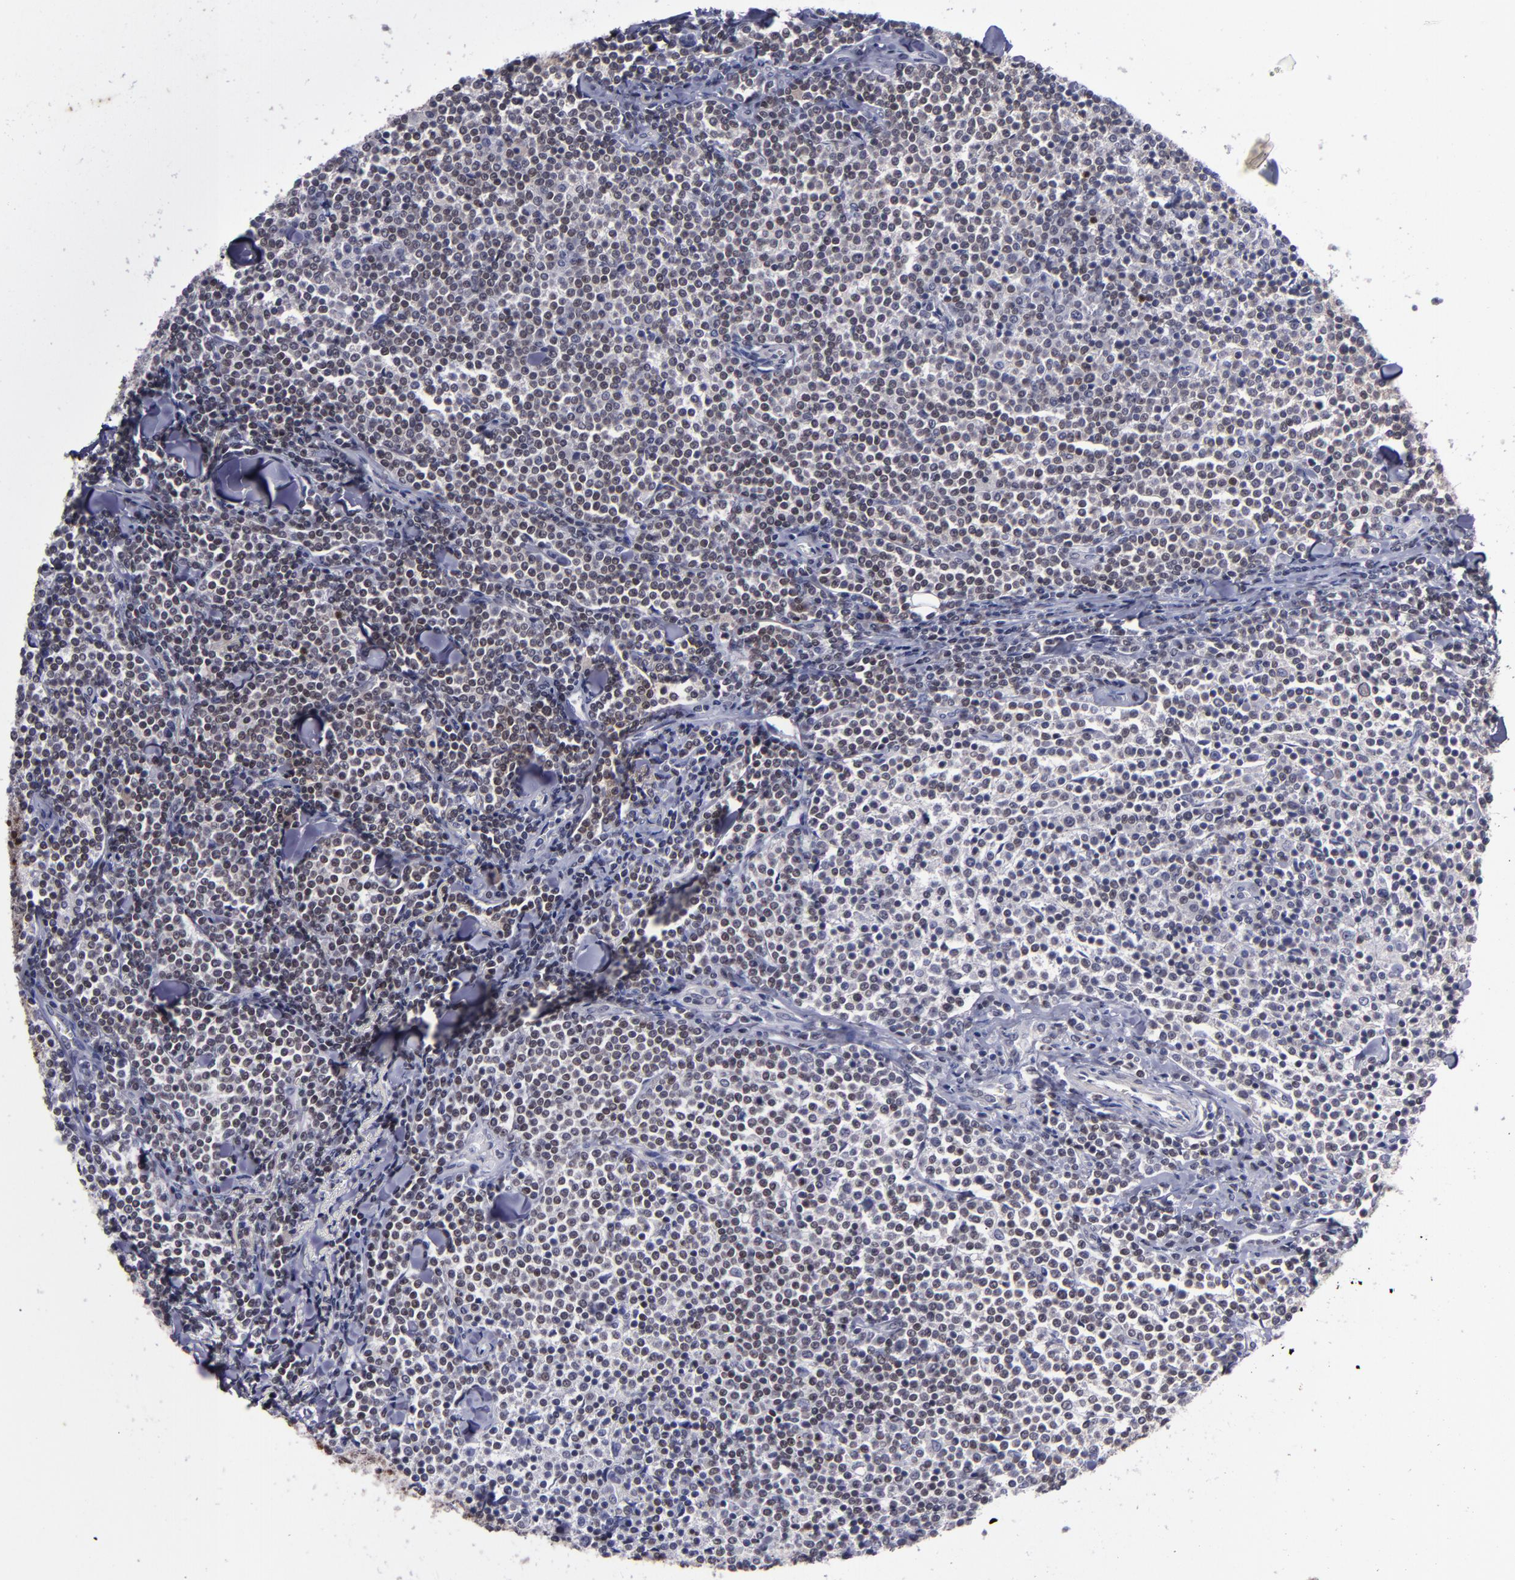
{"staining": {"intensity": "moderate", "quantity": ">75%", "location": "nuclear"}, "tissue": "lymphoma", "cell_type": "Tumor cells", "image_type": "cancer", "snomed": [{"axis": "morphology", "description": "Malignant lymphoma, non-Hodgkin's type, Low grade"}, {"axis": "topography", "description": "Soft tissue"}], "caption": "IHC micrograph of human lymphoma stained for a protein (brown), which displays medium levels of moderate nuclear positivity in approximately >75% of tumor cells.", "gene": "MGMT", "patient": {"sex": "male", "age": 92}}